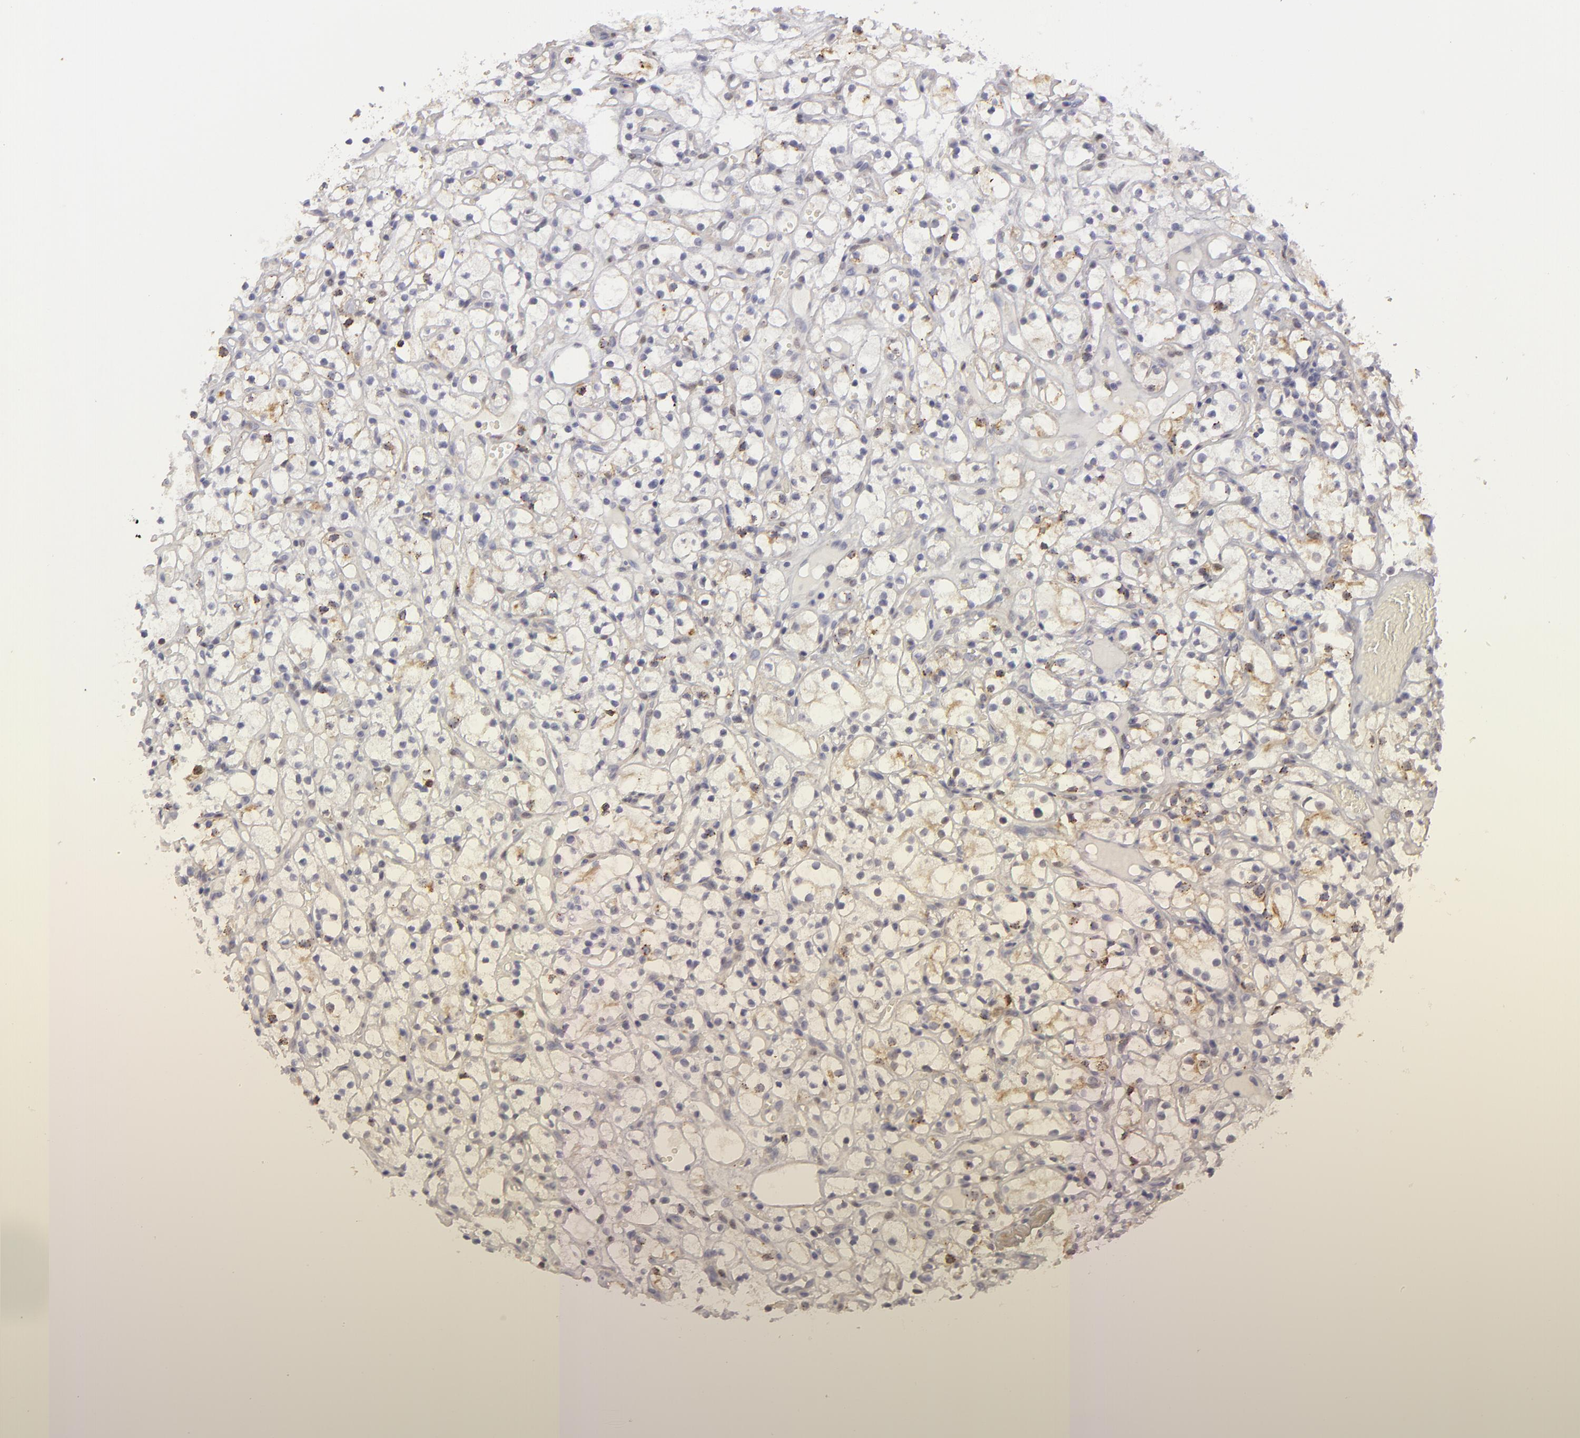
{"staining": {"intensity": "negative", "quantity": "none", "location": "none"}, "tissue": "renal cancer", "cell_type": "Tumor cells", "image_type": "cancer", "snomed": [{"axis": "morphology", "description": "Adenocarcinoma, NOS"}, {"axis": "topography", "description": "Kidney"}], "caption": "IHC of human renal adenocarcinoma displays no positivity in tumor cells.", "gene": "EFS", "patient": {"sex": "male", "age": 61}}